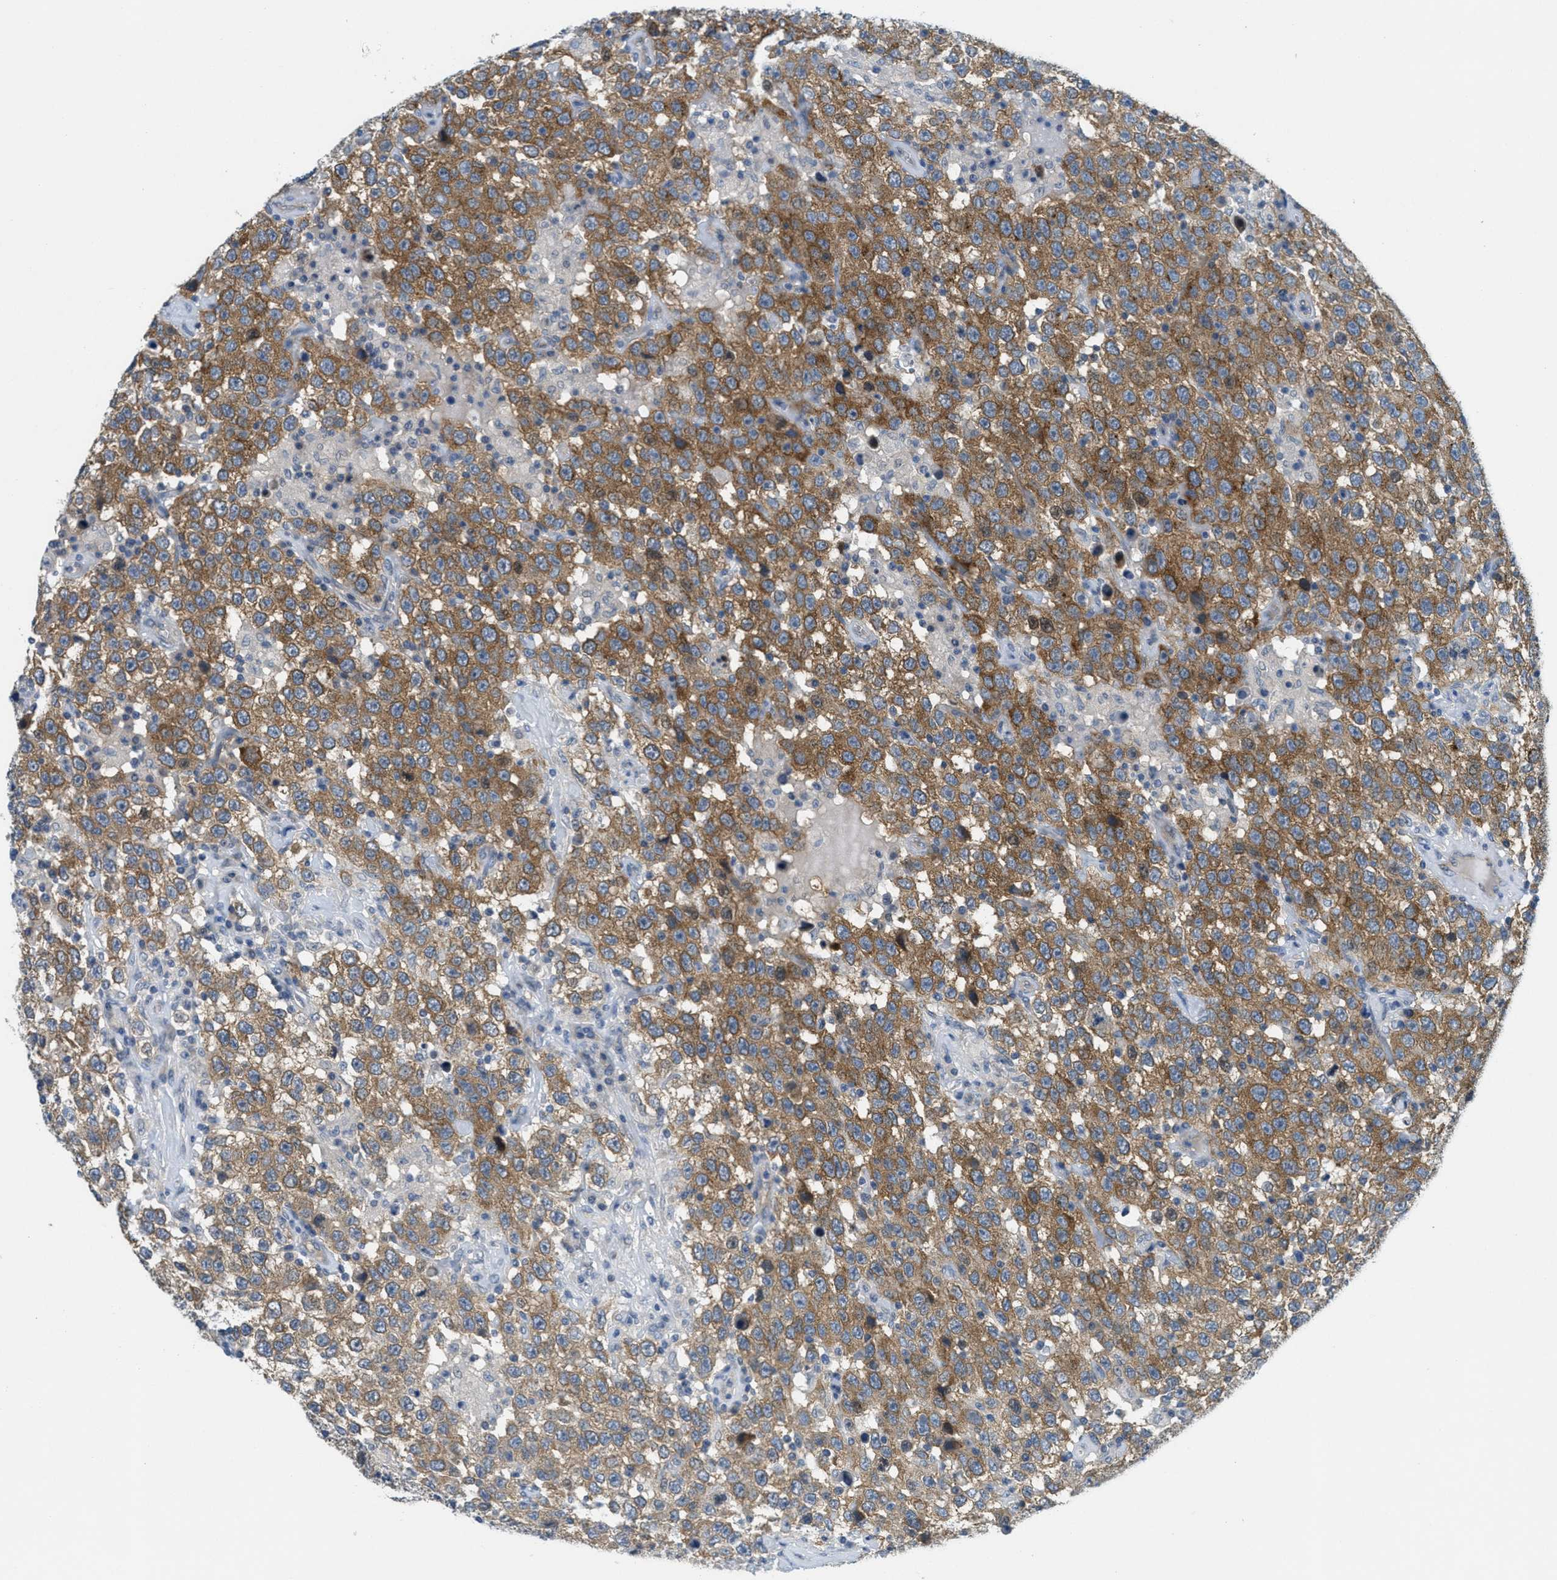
{"staining": {"intensity": "moderate", "quantity": ">75%", "location": "cytoplasmic/membranous"}, "tissue": "testis cancer", "cell_type": "Tumor cells", "image_type": "cancer", "snomed": [{"axis": "morphology", "description": "Seminoma, NOS"}, {"axis": "topography", "description": "Testis"}], "caption": "A brown stain shows moderate cytoplasmic/membranous positivity of a protein in human testis seminoma tumor cells. (Brightfield microscopy of DAB IHC at high magnification).", "gene": "ZFYVE9", "patient": {"sex": "male", "age": 41}}